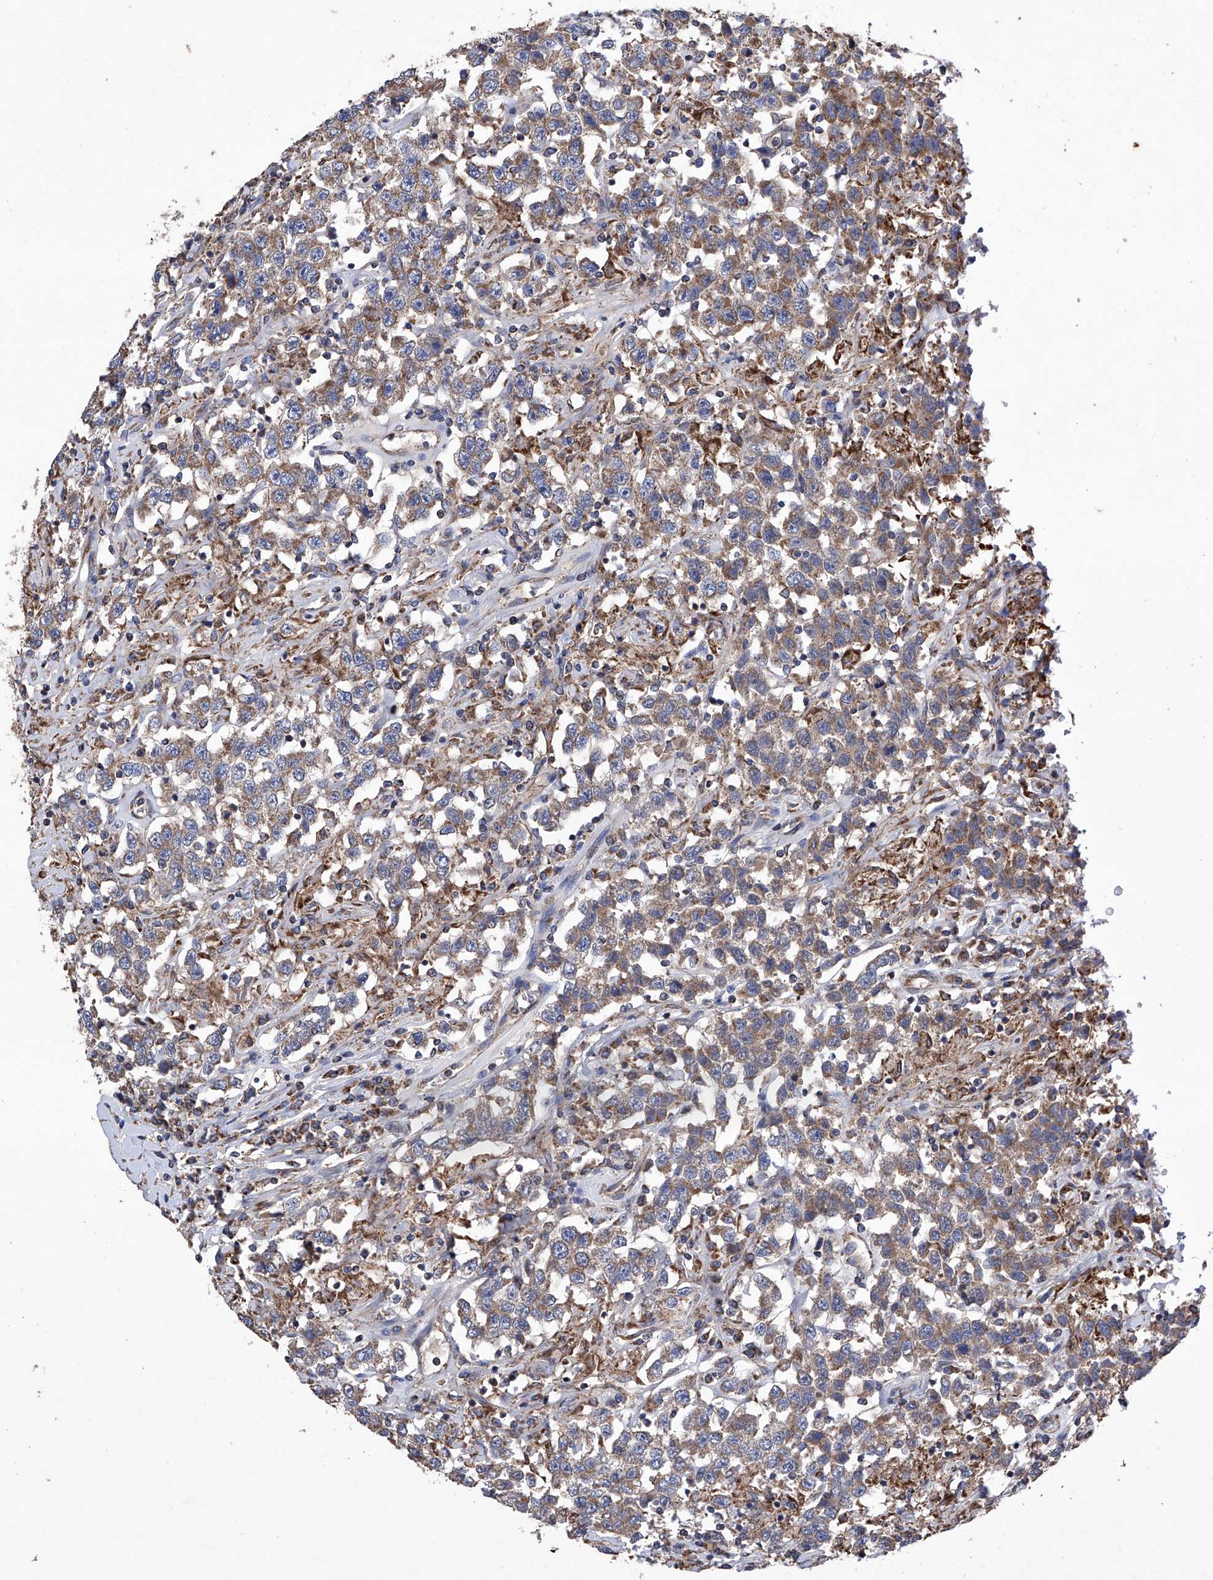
{"staining": {"intensity": "moderate", "quantity": "25%-75%", "location": "cytoplasmic/membranous"}, "tissue": "testis cancer", "cell_type": "Tumor cells", "image_type": "cancer", "snomed": [{"axis": "morphology", "description": "Seminoma, NOS"}, {"axis": "topography", "description": "Testis"}], "caption": "The histopathology image reveals a brown stain indicating the presence of a protein in the cytoplasmic/membranous of tumor cells in testis cancer. (brown staining indicates protein expression, while blue staining denotes nuclei).", "gene": "EFCAB2", "patient": {"sex": "male", "age": 41}}